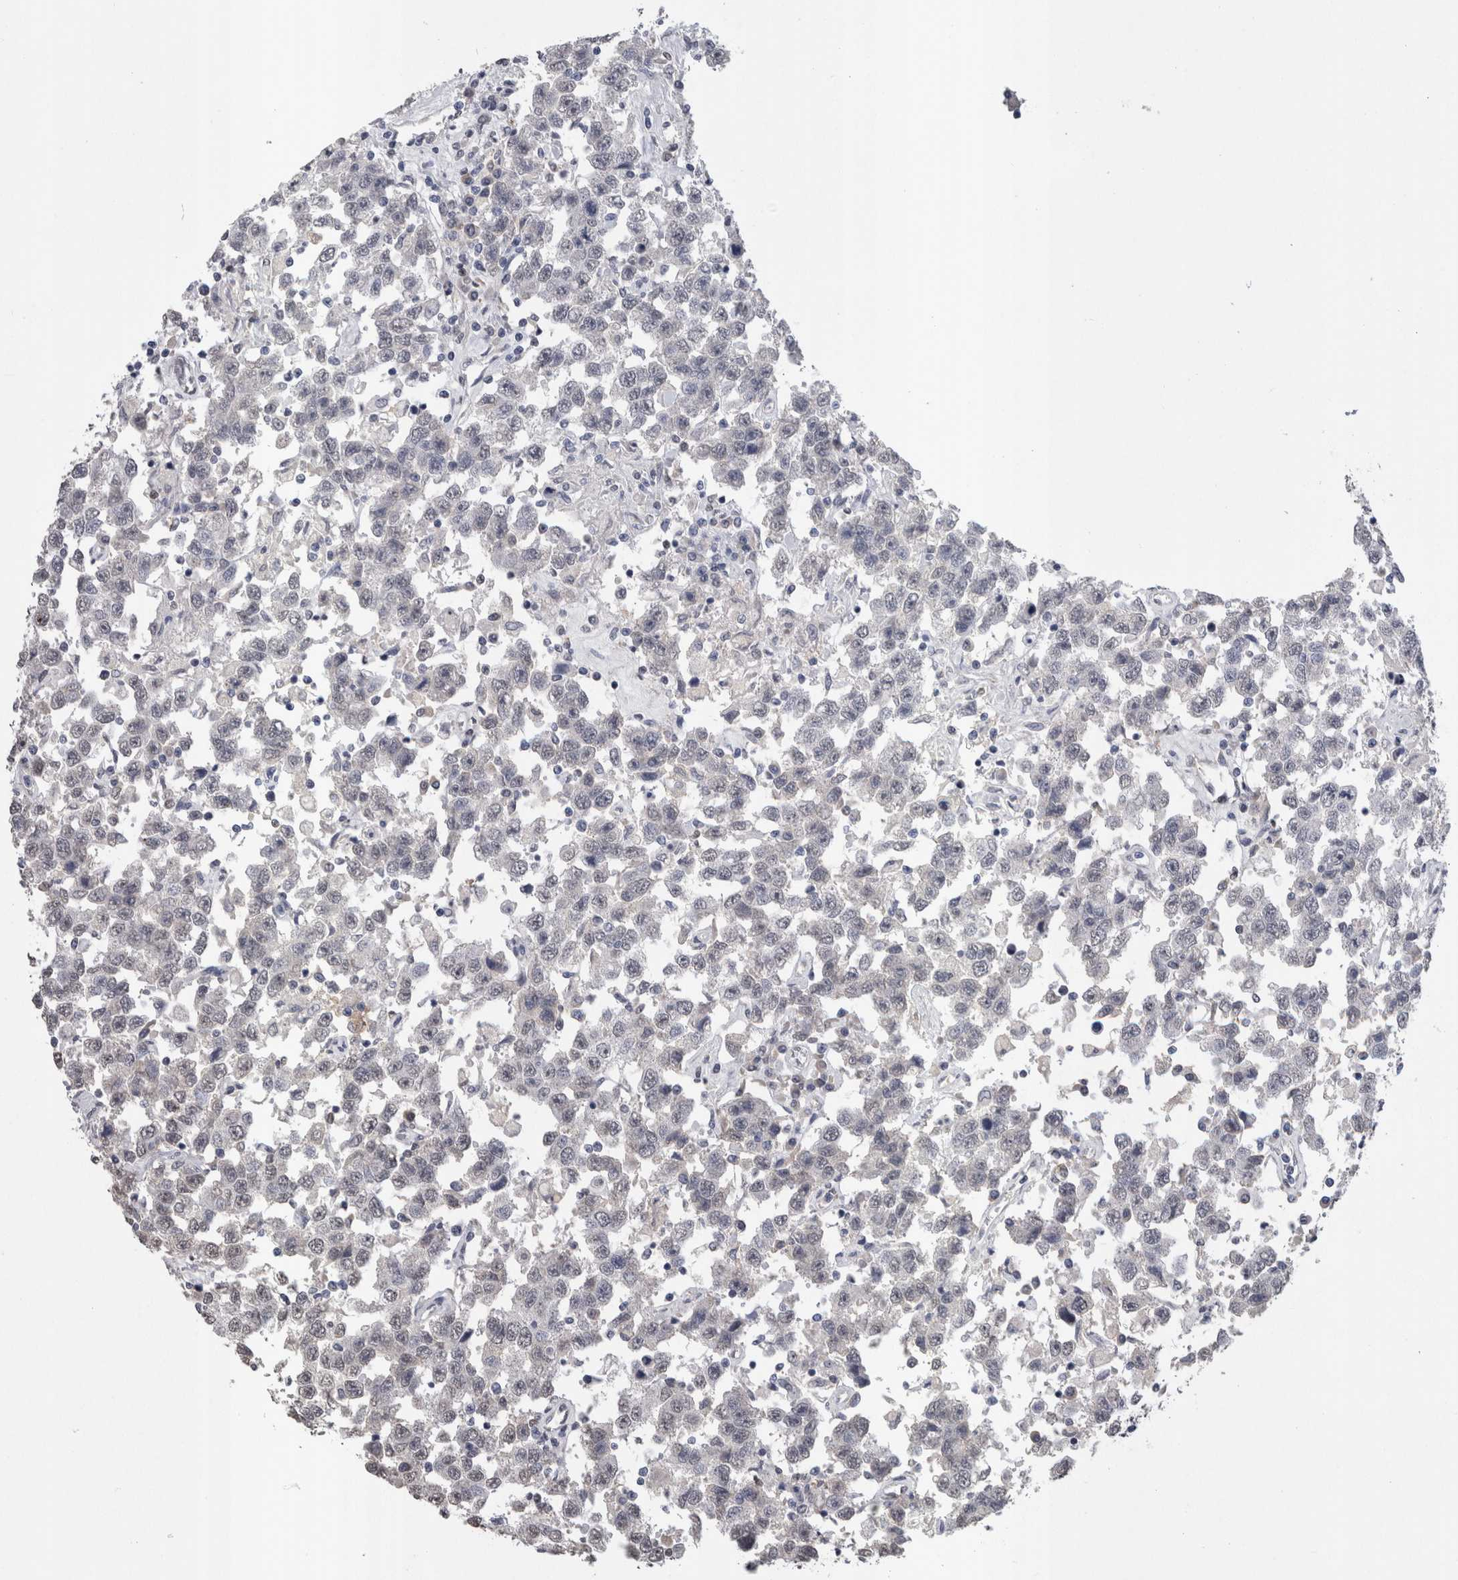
{"staining": {"intensity": "negative", "quantity": "none", "location": "none"}, "tissue": "testis cancer", "cell_type": "Tumor cells", "image_type": "cancer", "snomed": [{"axis": "morphology", "description": "Seminoma, NOS"}, {"axis": "topography", "description": "Testis"}], "caption": "An image of human testis cancer (seminoma) is negative for staining in tumor cells.", "gene": "PAX5", "patient": {"sex": "male", "age": 41}}